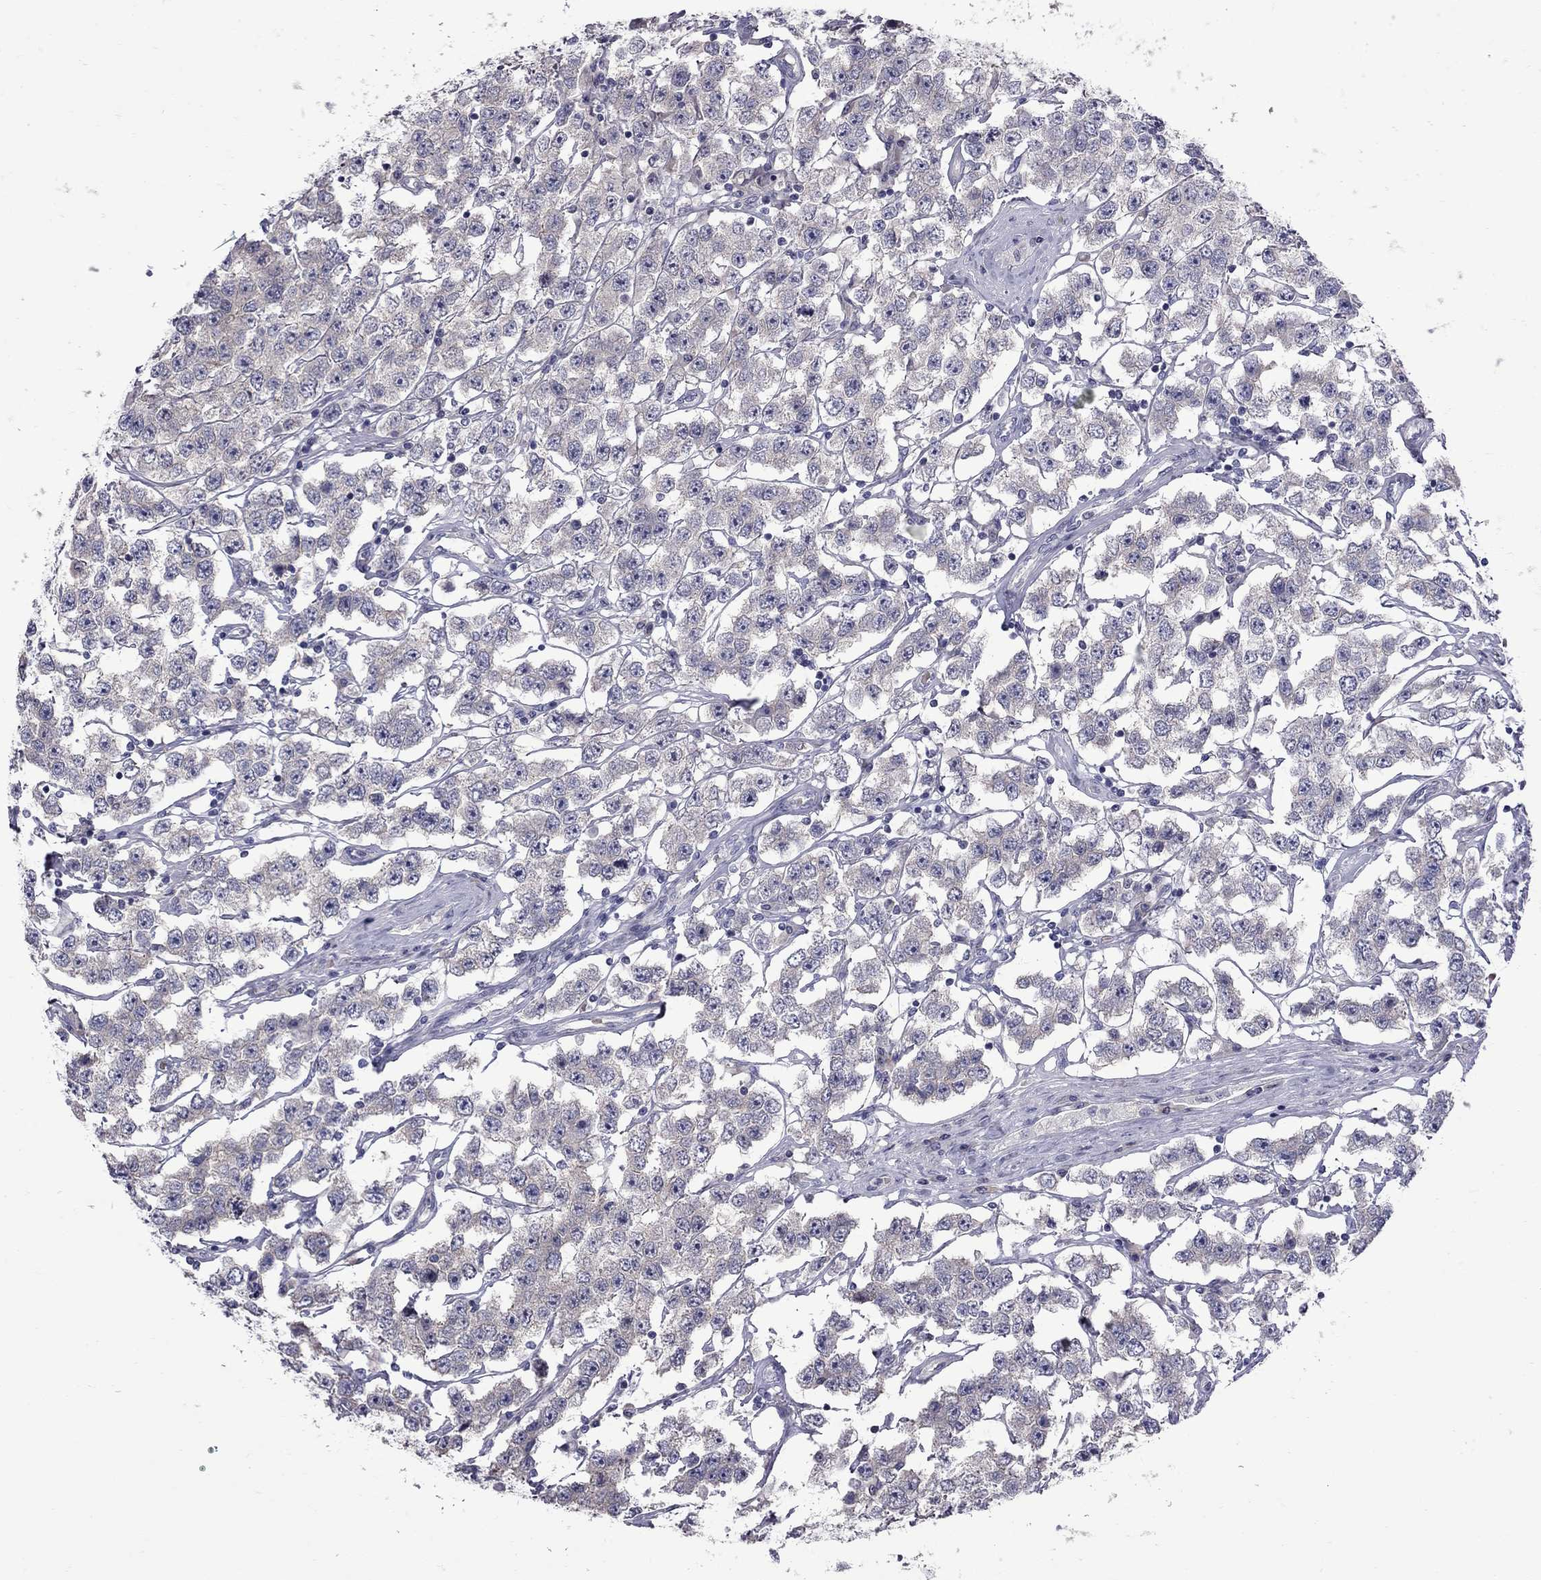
{"staining": {"intensity": "negative", "quantity": "none", "location": "none"}, "tissue": "testis cancer", "cell_type": "Tumor cells", "image_type": "cancer", "snomed": [{"axis": "morphology", "description": "Seminoma, NOS"}, {"axis": "topography", "description": "Testis"}], "caption": "Immunohistochemical staining of human testis cancer demonstrates no significant expression in tumor cells. (Immunohistochemistry, brightfield microscopy, high magnification).", "gene": "NRARP", "patient": {"sex": "male", "age": 52}}